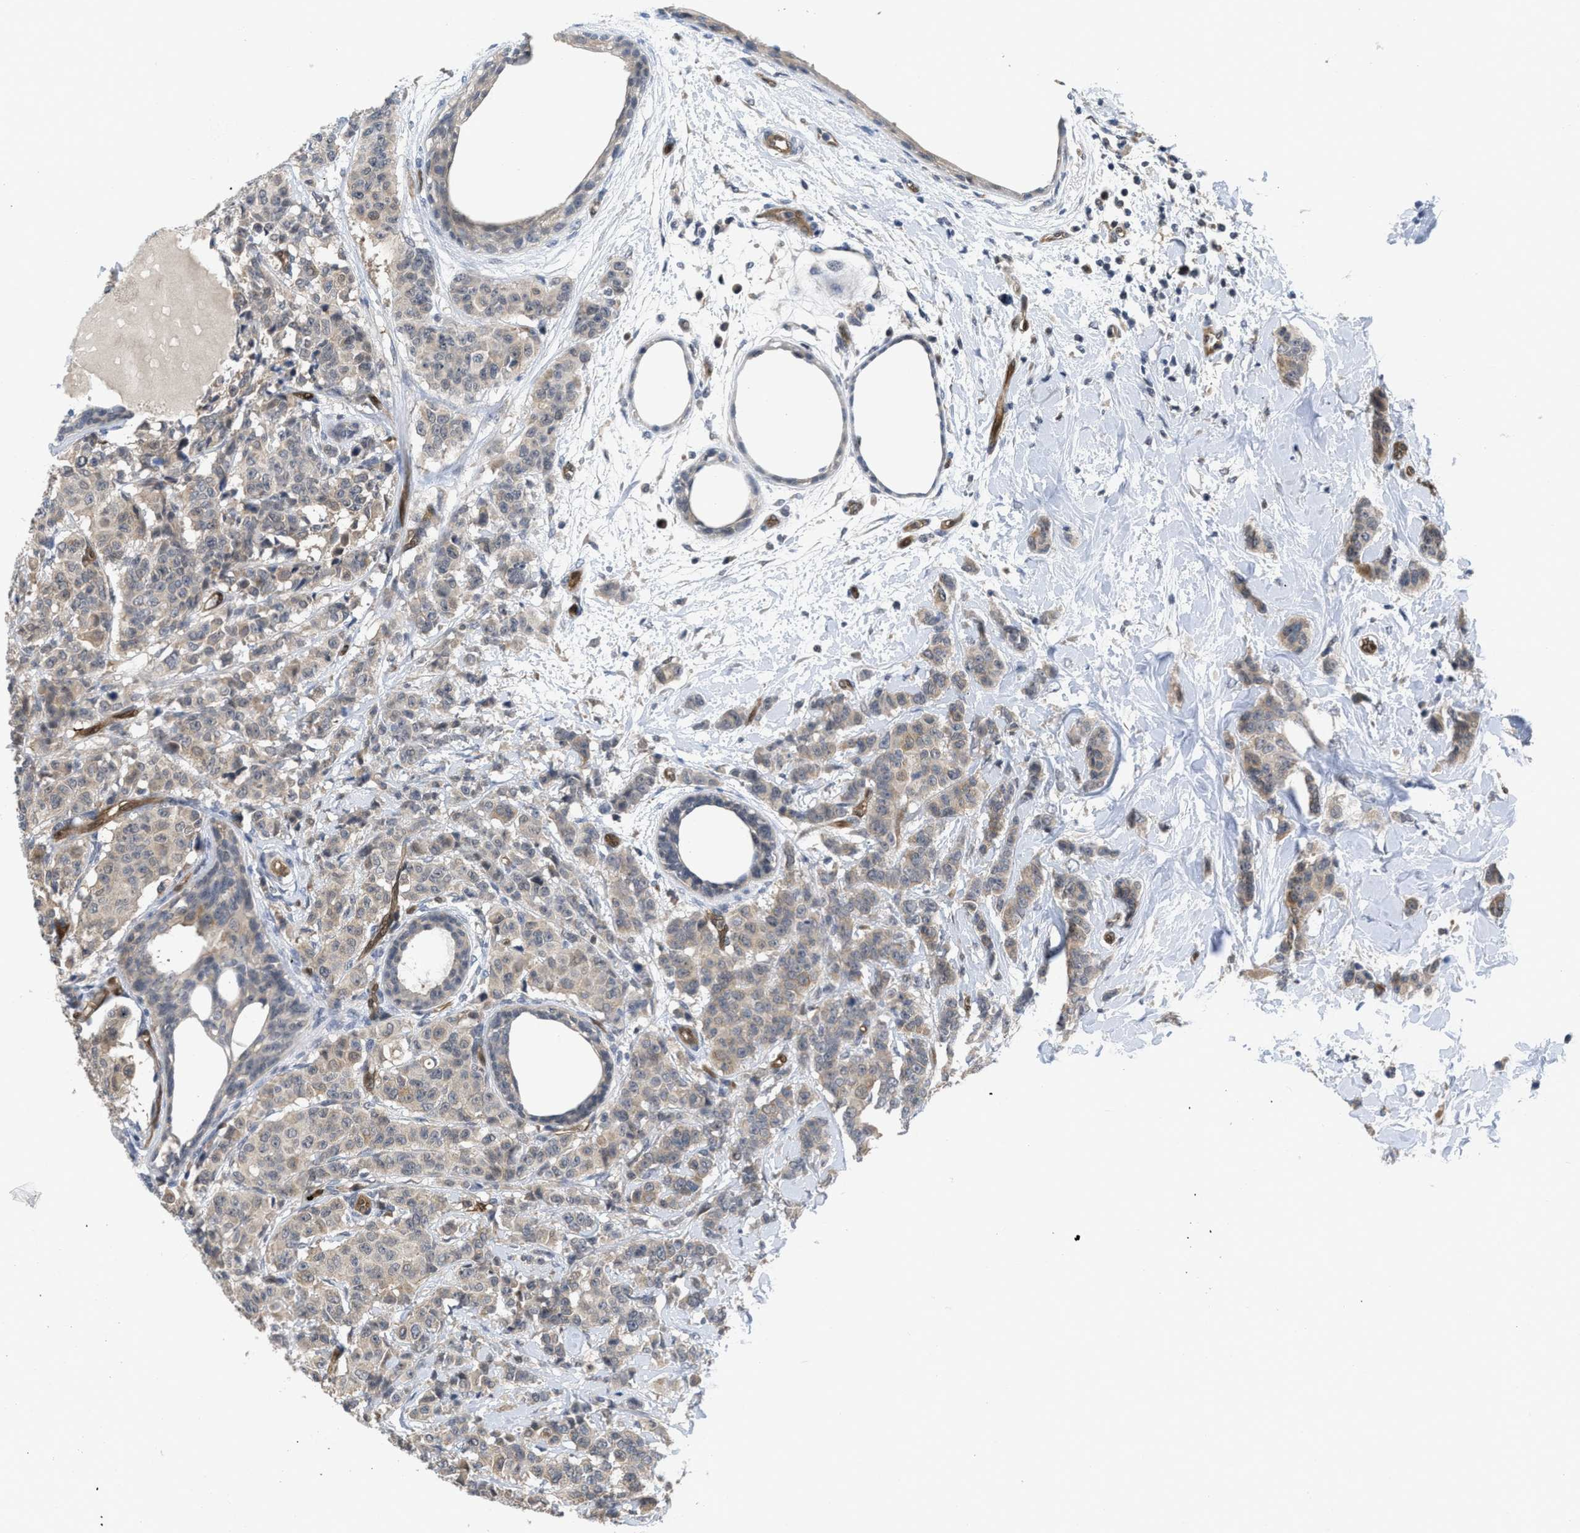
{"staining": {"intensity": "weak", "quantity": ">75%", "location": "cytoplasmic/membranous"}, "tissue": "breast cancer", "cell_type": "Tumor cells", "image_type": "cancer", "snomed": [{"axis": "morphology", "description": "Normal tissue, NOS"}, {"axis": "morphology", "description": "Duct carcinoma"}, {"axis": "topography", "description": "Breast"}], "caption": "Human intraductal carcinoma (breast) stained for a protein (brown) exhibits weak cytoplasmic/membranous positive positivity in approximately >75% of tumor cells.", "gene": "LDAF1", "patient": {"sex": "female", "age": 40}}